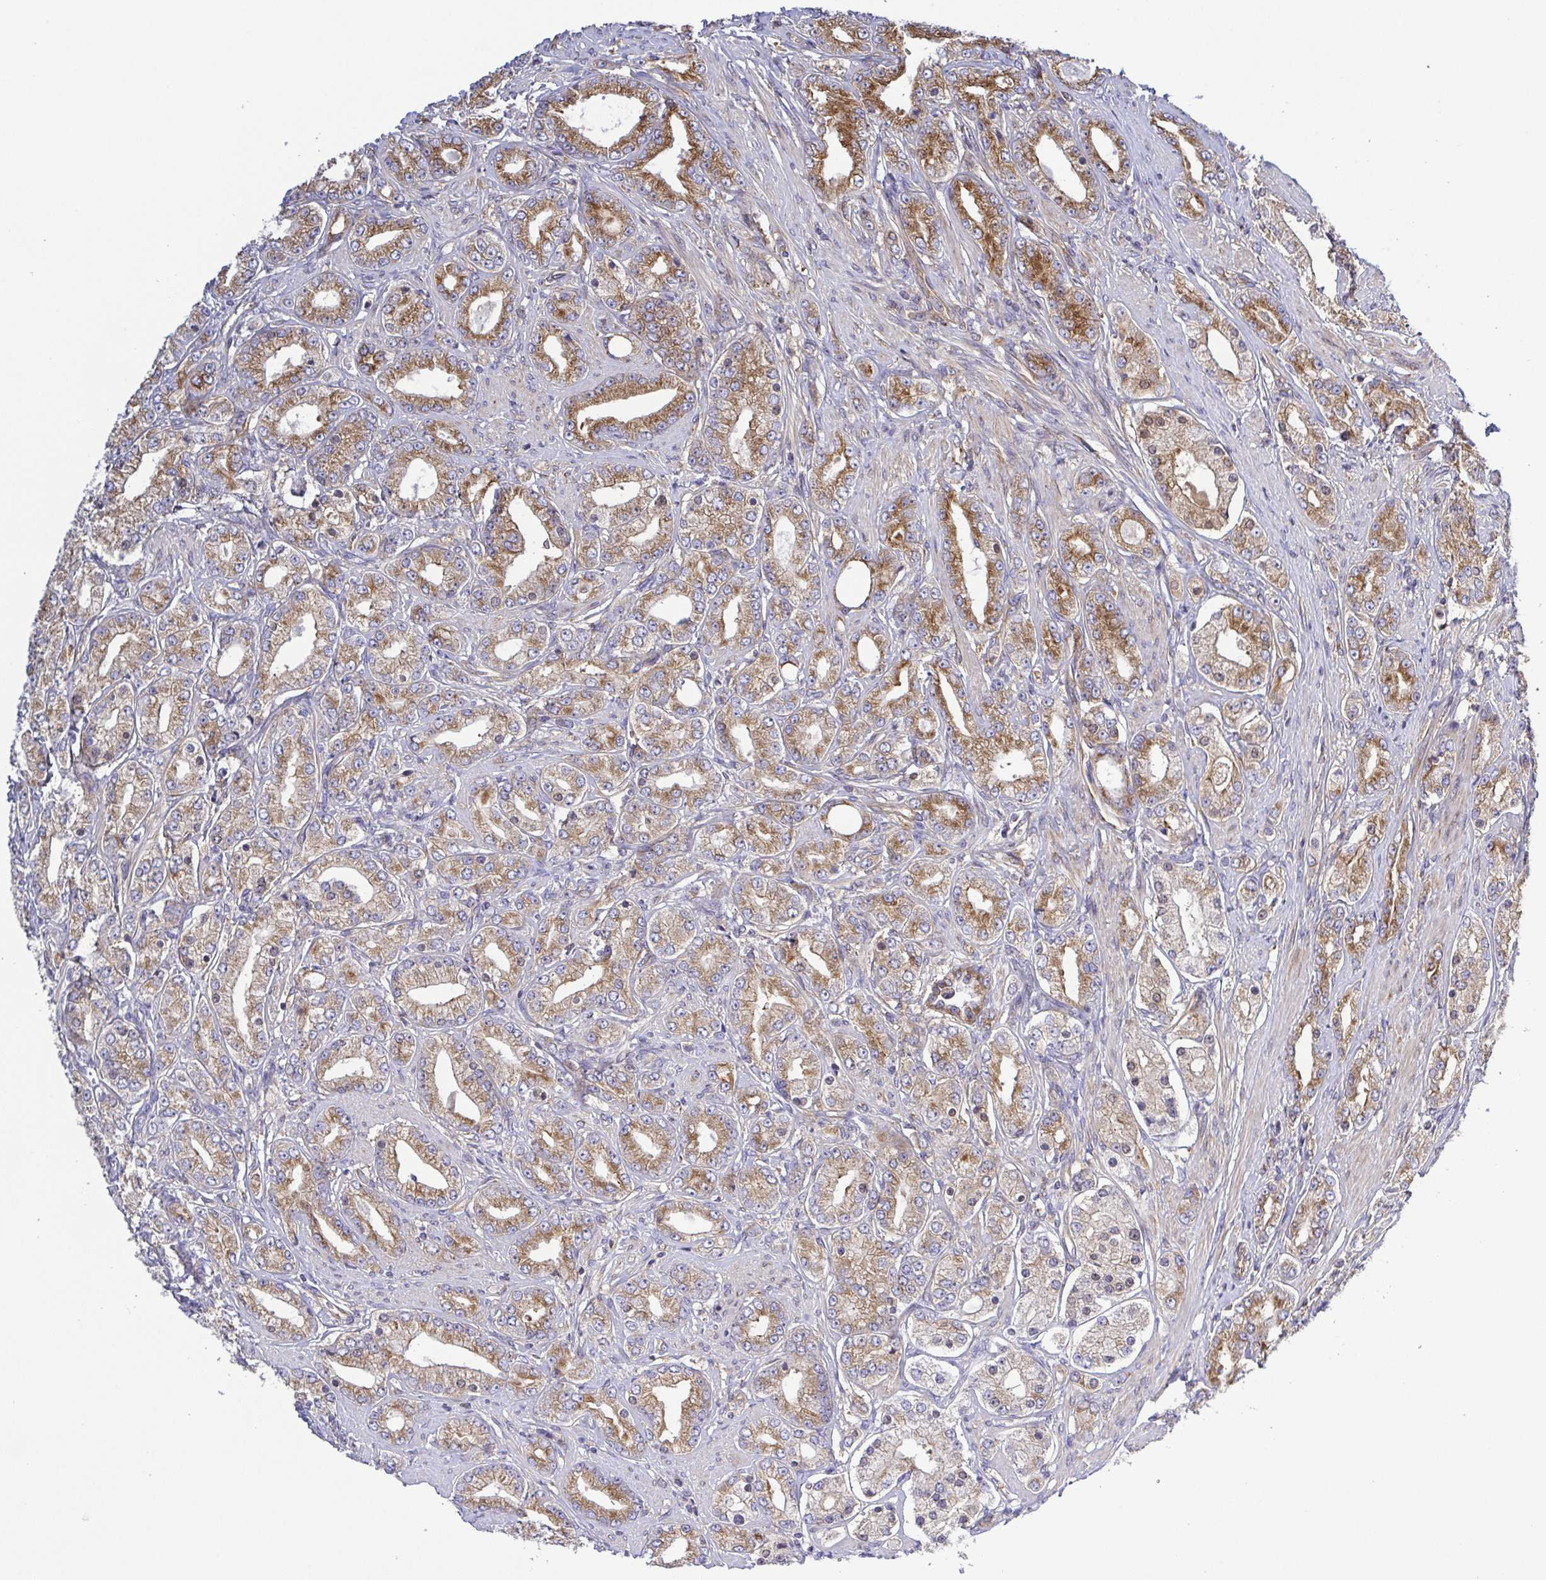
{"staining": {"intensity": "moderate", "quantity": "25%-75%", "location": "cytoplasmic/membranous"}, "tissue": "prostate cancer", "cell_type": "Tumor cells", "image_type": "cancer", "snomed": [{"axis": "morphology", "description": "Adenocarcinoma, High grade"}, {"axis": "topography", "description": "Prostate"}], "caption": "Immunohistochemistry (IHC) photomicrograph of prostate high-grade adenocarcinoma stained for a protein (brown), which demonstrates medium levels of moderate cytoplasmic/membranous expression in approximately 25%-75% of tumor cells.", "gene": "KIF5B", "patient": {"sex": "male", "age": 67}}